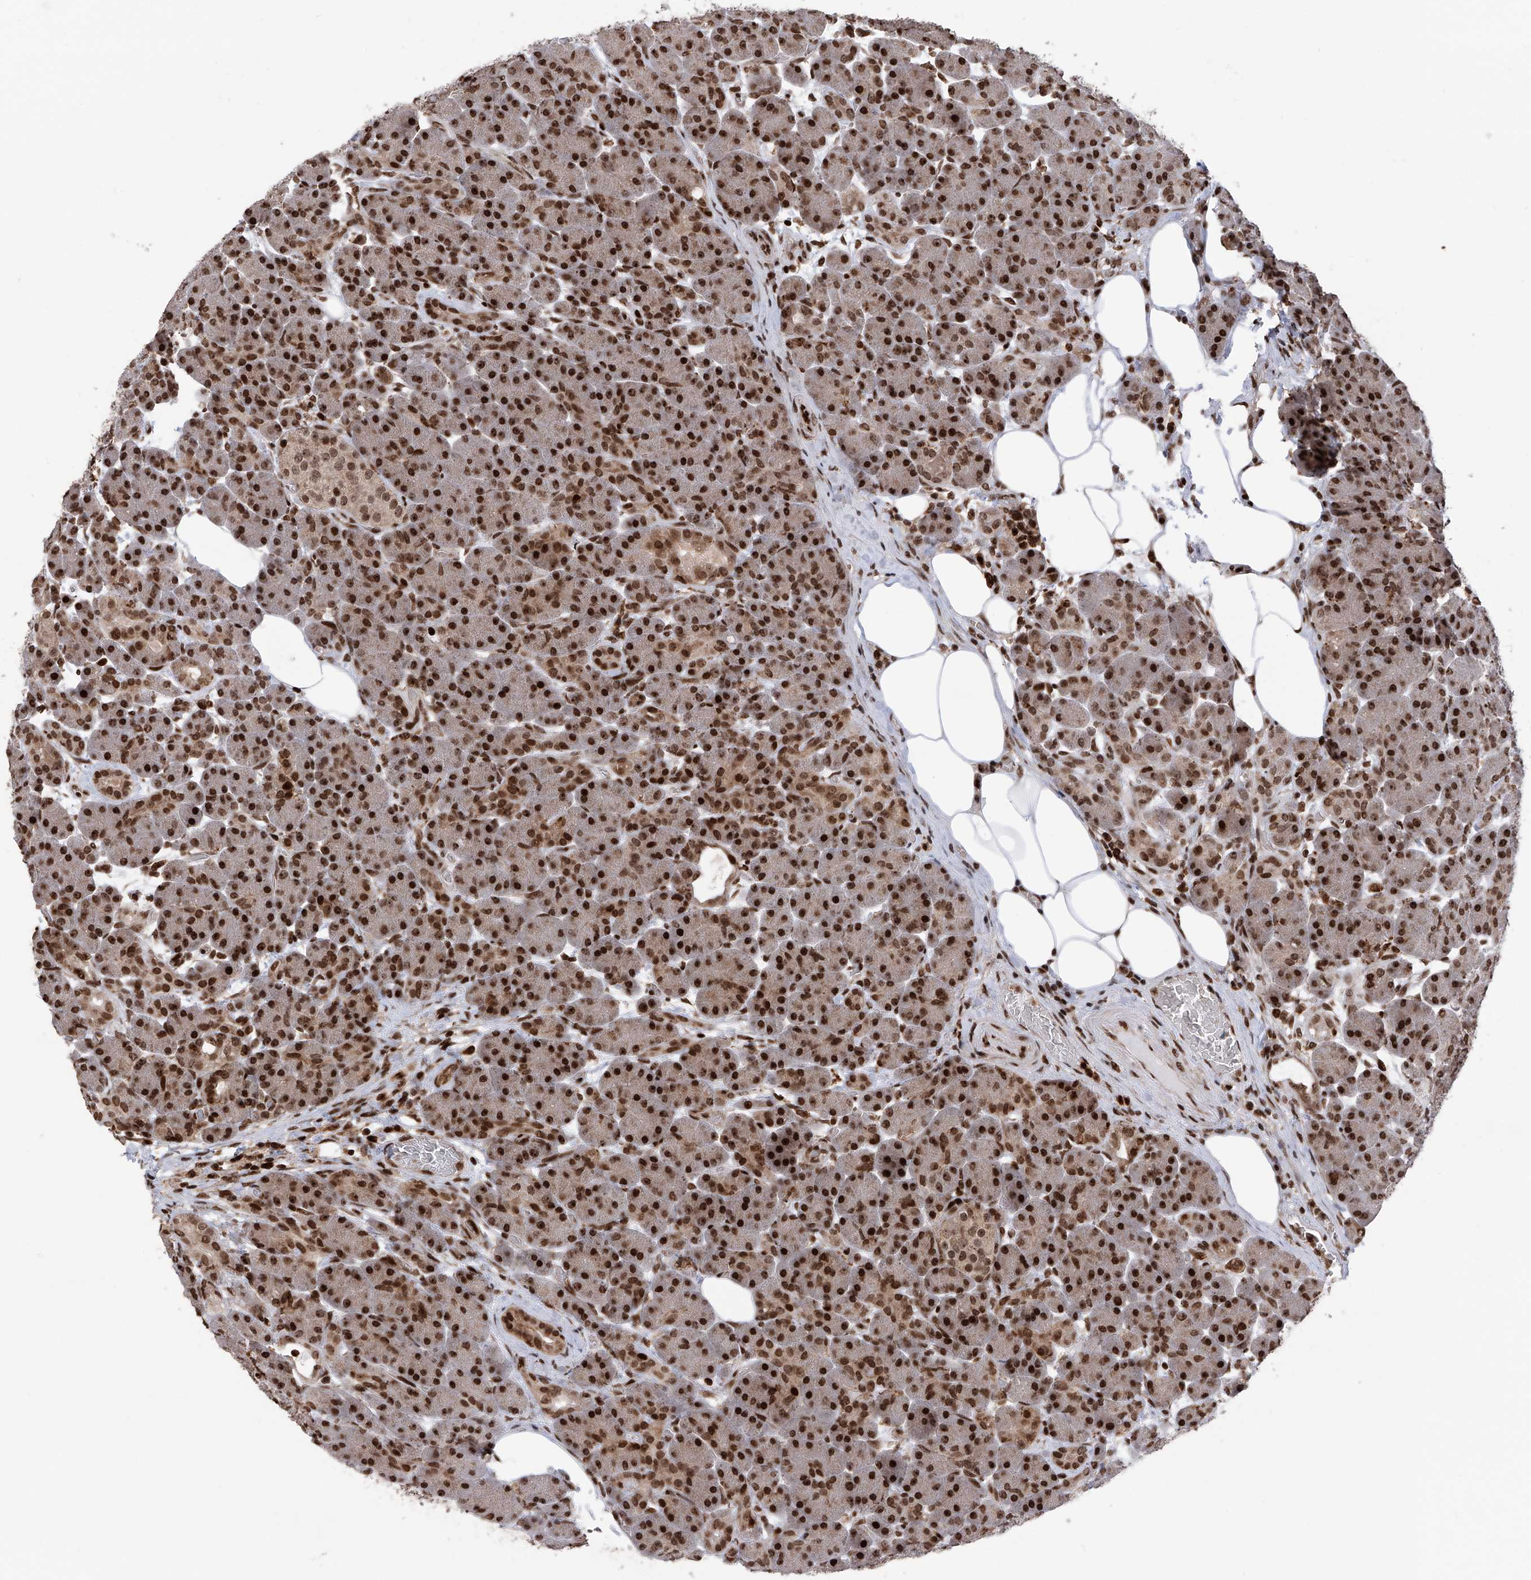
{"staining": {"intensity": "strong", "quantity": ">75%", "location": "nuclear"}, "tissue": "pancreas", "cell_type": "Exocrine glandular cells", "image_type": "normal", "snomed": [{"axis": "morphology", "description": "Normal tissue, NOS"}, {"axis": "topography", "description": "Pancreas"}], "caption": "The image reveals a brown stain indicating the presence of a protein in the nuclear of exocrine glandular cells in pancreas.", "gene": "PAK1IP1", "patient": {"sex": "male", "age": 63}}